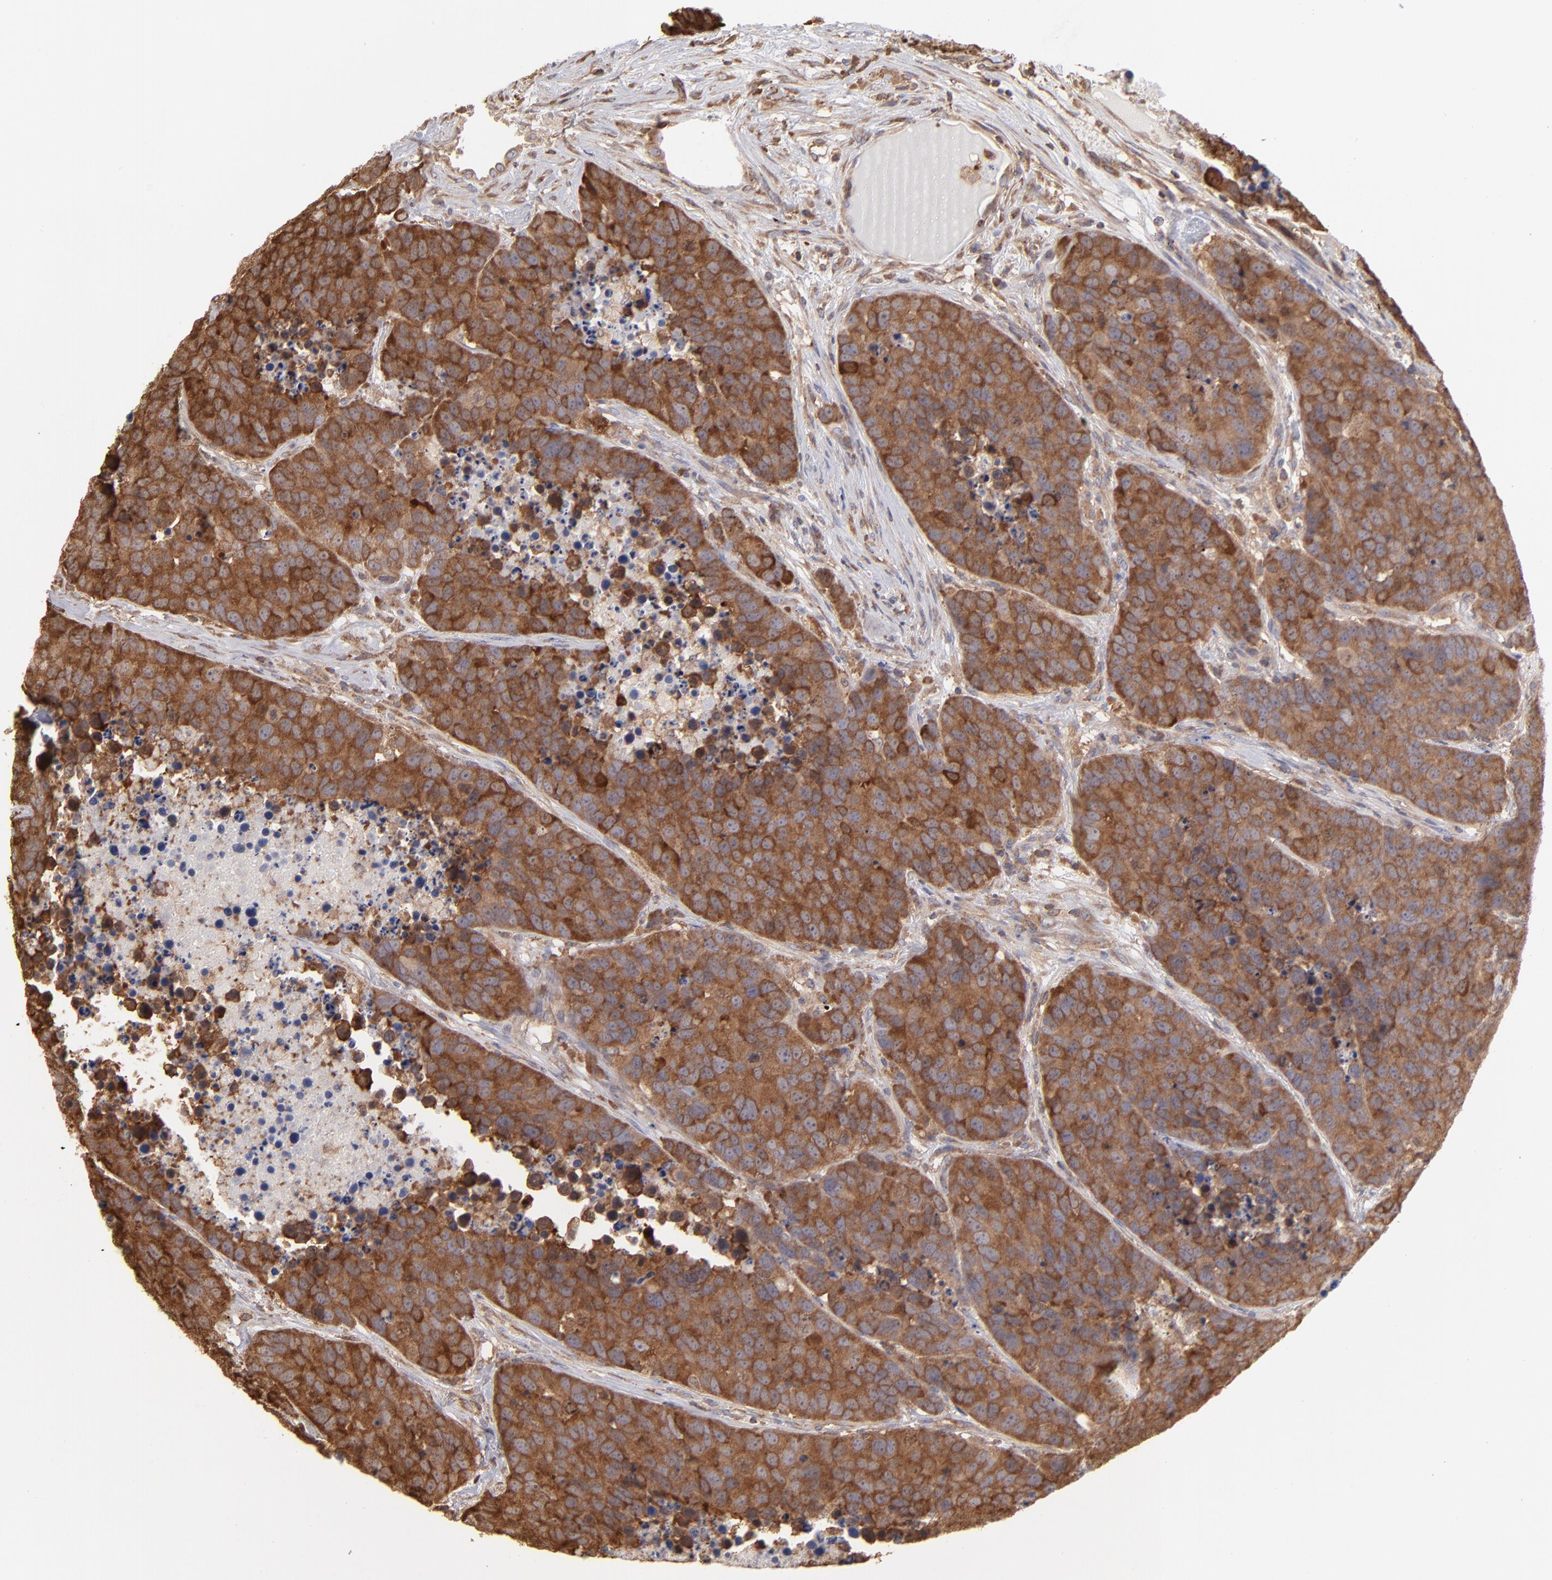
{"staining": {"intensity": "moderate", "quantity": ">75%", "location": "cytoplasmic/membranous"}, "tissue": "carcinoid", "cell_type": "Tumor cells", "image_type": "cancer", "snomed": [{"axis": "morphology", "description": "Carcinoid, malignant, NOS"}, {"axis": "topography", "description": "Lung"}], "caption": "The image shows staining of malignant carcinoid, revealing moderate cytoplasmic/membranous protein positivity (brown color) within tumor cells. (DAB (3,3'-diaminobenzidine) IHC with brightfield microscopy, high magnification).", "gene": "MAPRE1", "patient": {"sex": "male", "age": 60}}